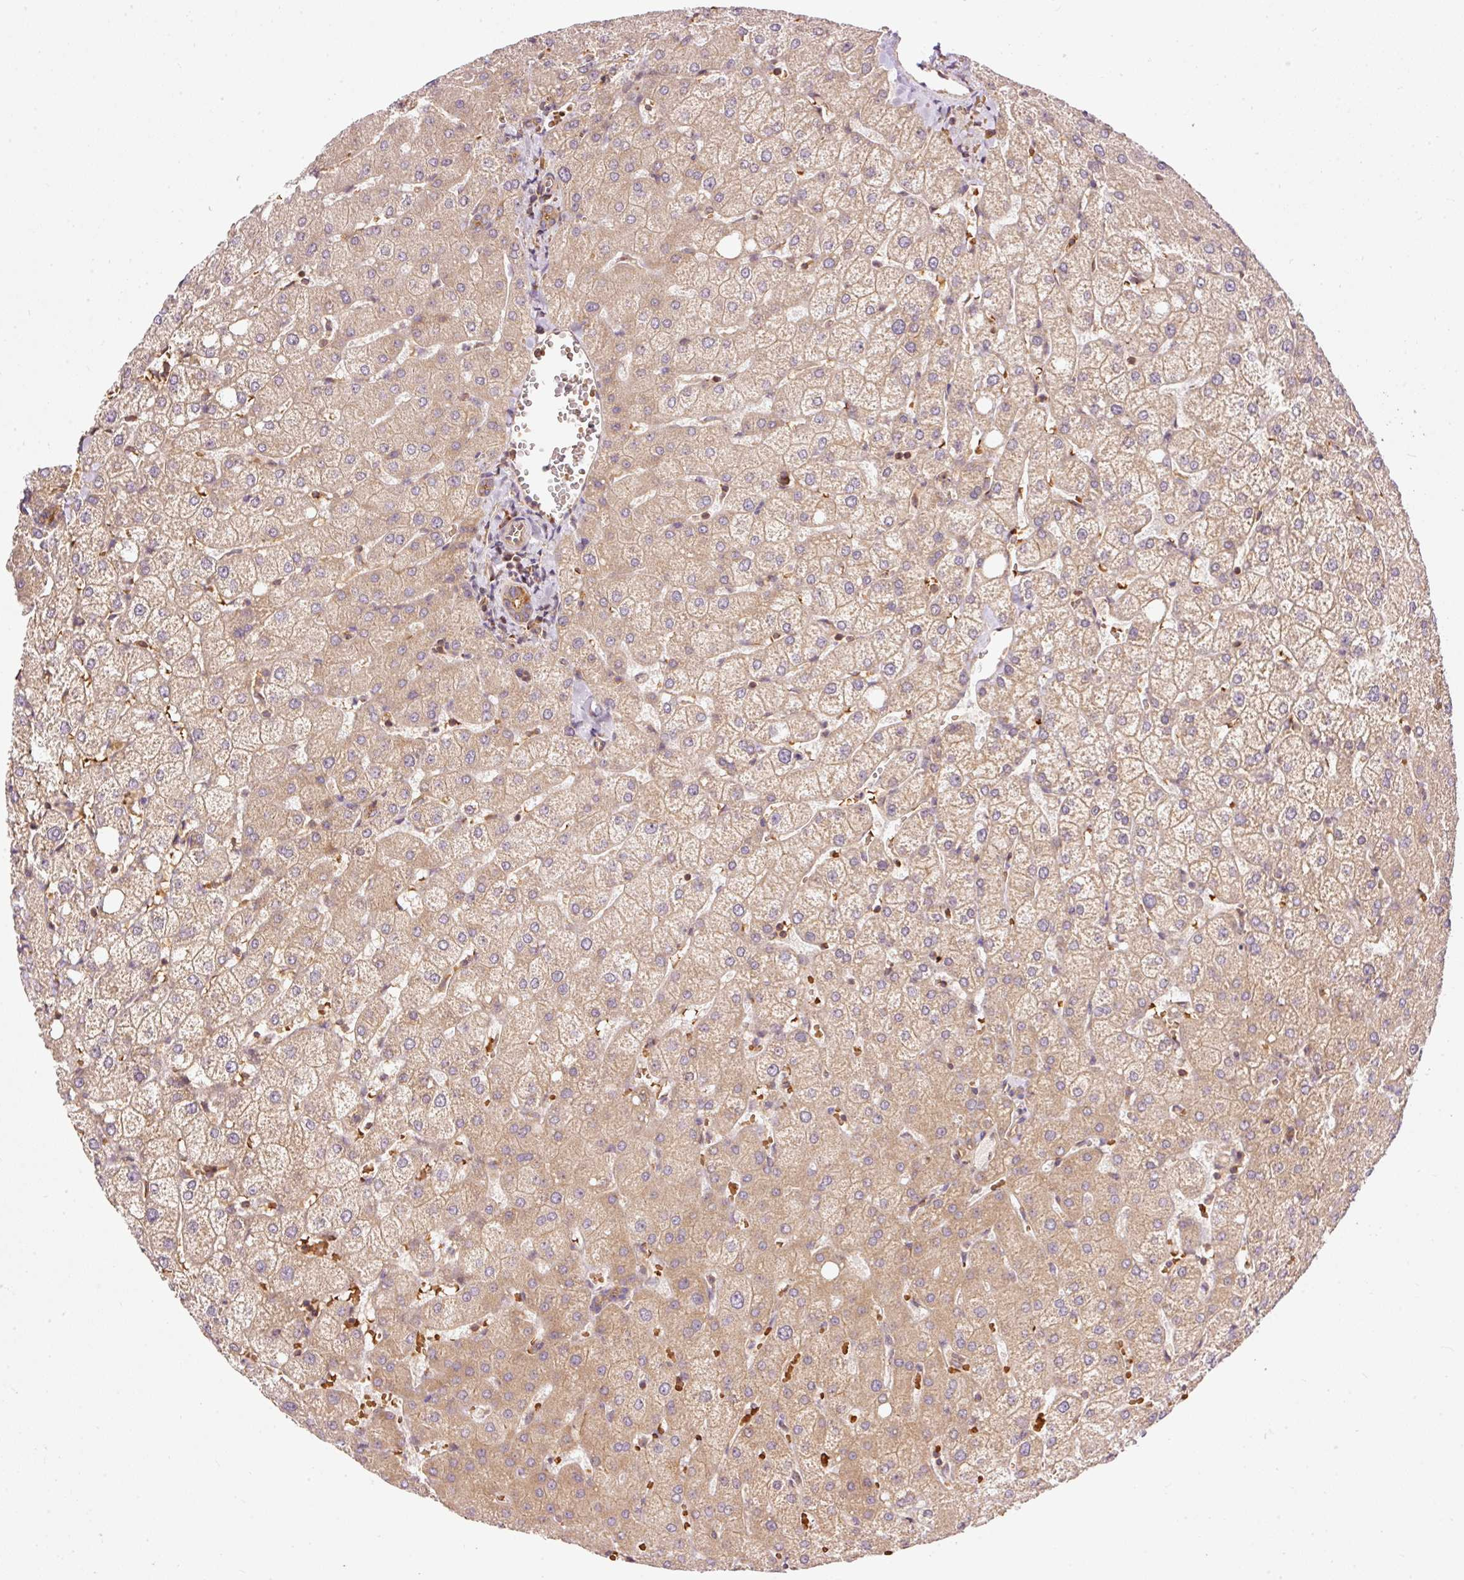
{"staining": {"intensity": "moderate", "quantity": "<25%", "location": "cytoplasmic/membranous"}, "tissue": "liver", "cell_type": "Cholangiocytes", "image_type": "normal", "snomed": [{"axis": "morphology", "description": "Normal tissue, NOS"}, {"axis": "topography", "description": "Liver"}], "caption": "Liver stained with DAB (3,3'-diaminobenzidine) immunohistochemistry (IHC) shows low levels of moderate cytoplasmic/membranous positivity in about <25% of cholangiocytes.", "gene": "ADCY4", "patient": {"sex": "female", "age": 54}}